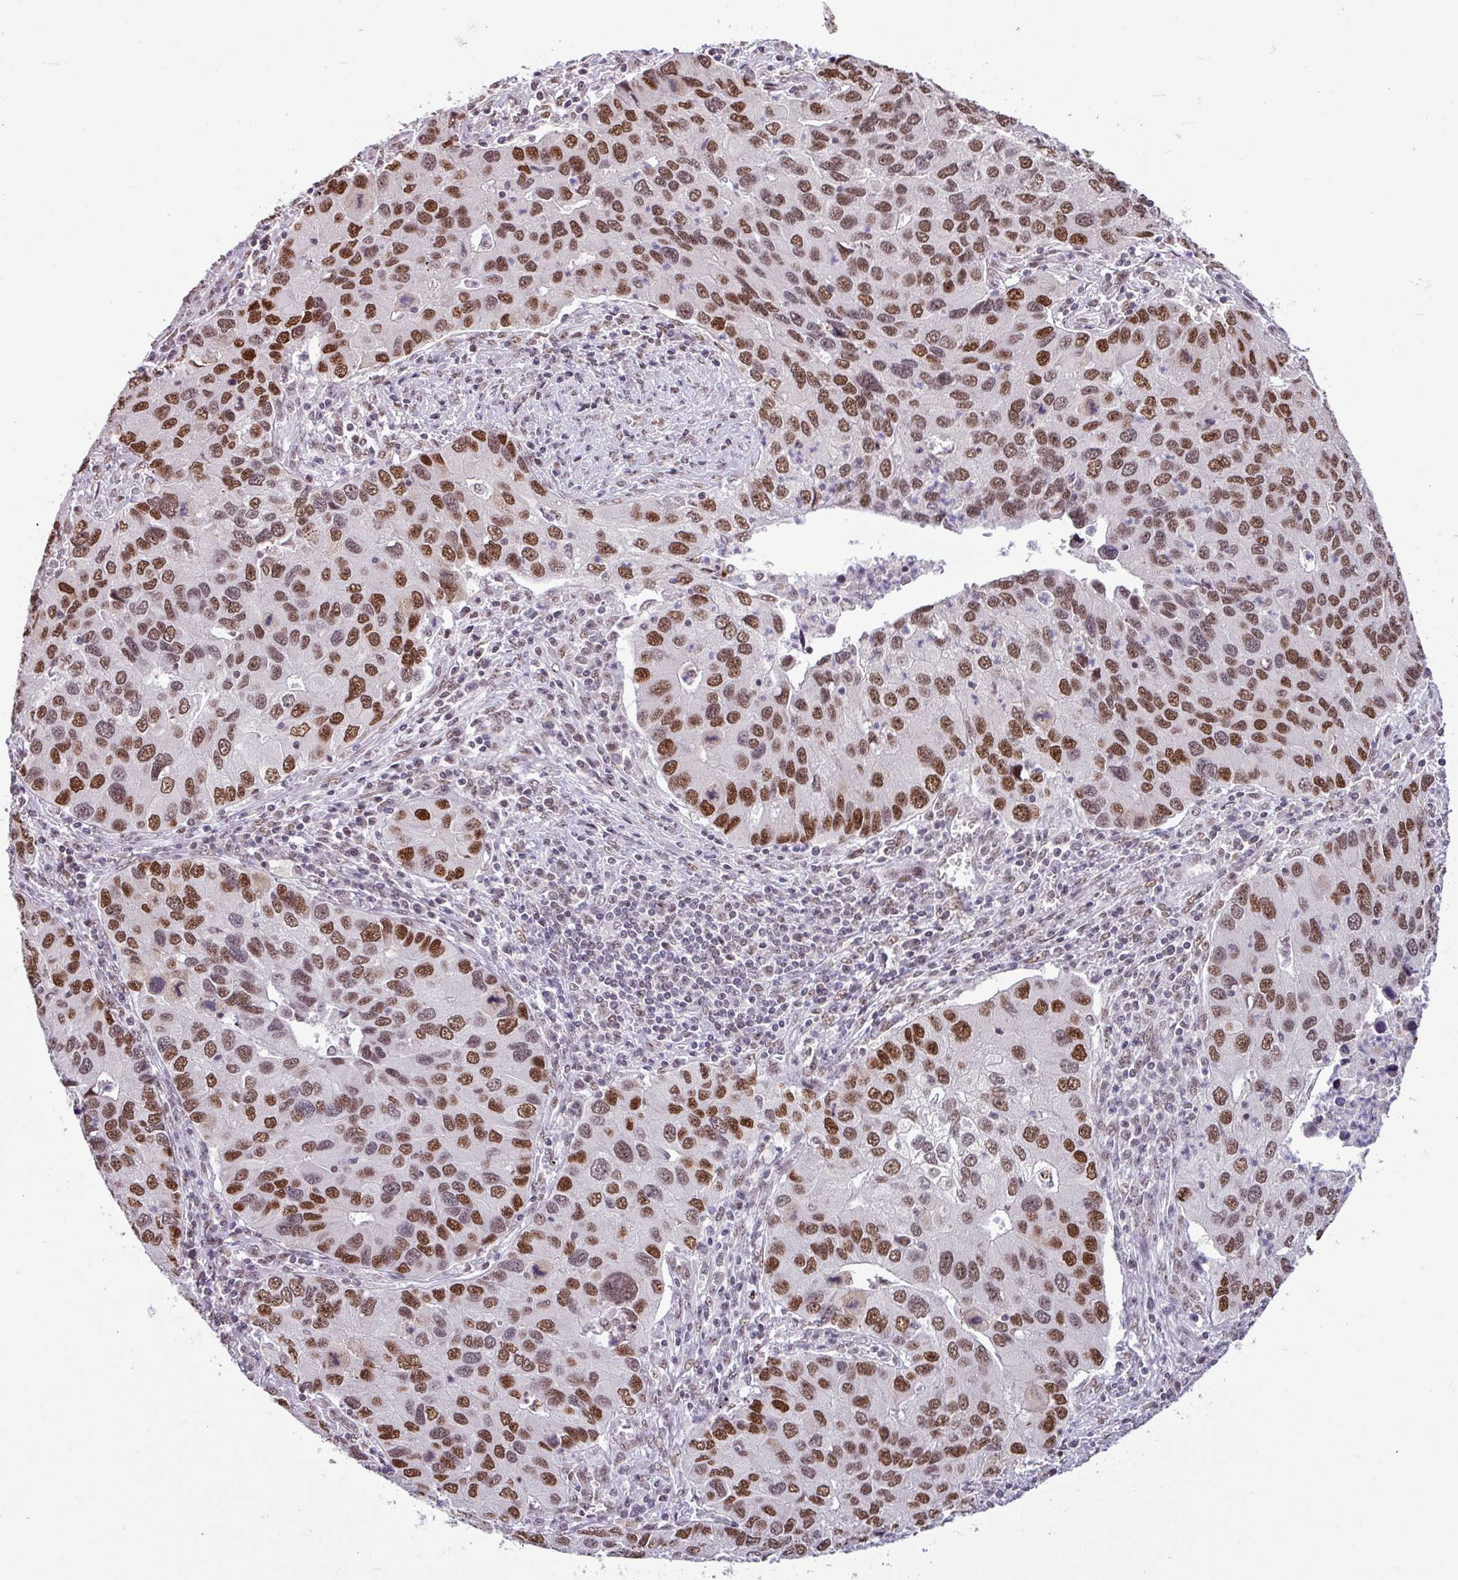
{"staining": {"intensity": "strong", "quantity": ">75%", "location": "nuclear"}, "tissue": "lung cancer", "cell_type": "Tumor cells", "image_type": "cancer", "snomed": [{"axis": "morphology", "description": "Aneuploidy"}, {"axis": "morphology", "description": "Adenocarcinoma, NOS"}, {"axis": "topography", "description": "Lymph node"}, {"axis": "topography", "description": "Lung"}], "caption": "Human lung cancer stained for a protein (brown) reveals strong nuclear positive staining in about >75% of tumor cells.", "gene": "TDG", "patient": {"sex": "female", "age": 74}}